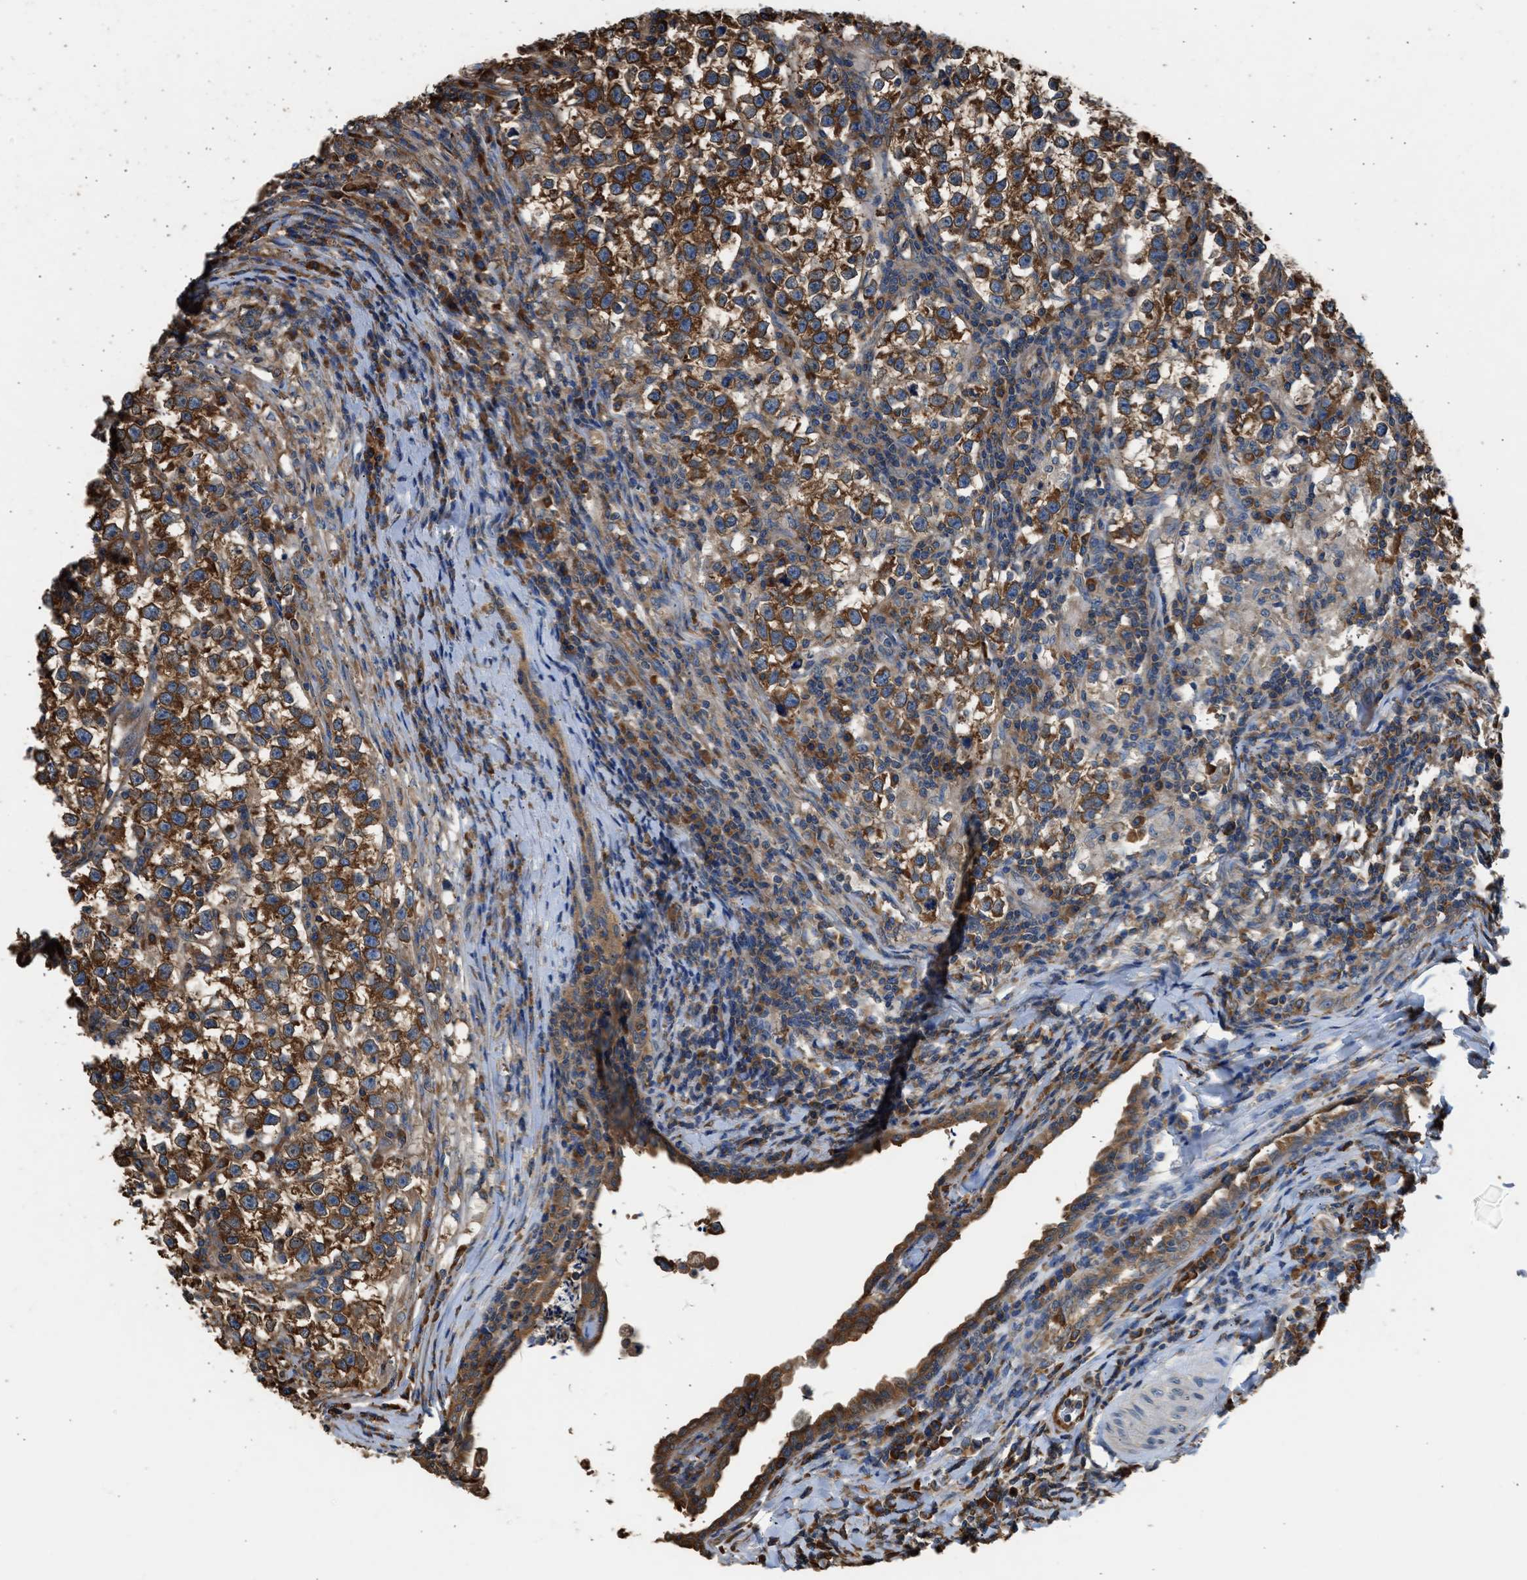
{"staining": {"intensity": "strong", "quantity": ">75%", "location": "cytoplasmic/membranous"}, "tissue": "testis cancer", "cell_type": "Tumor cells", "image_type": "cancer", "snomed": [{"axis": "morphology", "description": "Normal tissue, NOS"}, {"axis": "morphology", "description": "Seminoma, NOS"}, {"axis": "topography", "description": "Testis"}], "caption": "Seminoma (testis) stained with a brown dye shows strong cytoplasmic/membranous positive staining in about >75% of tumor cells.", "gene": "SLC36A4", "patient": {"sex": "male", "age": 43}}